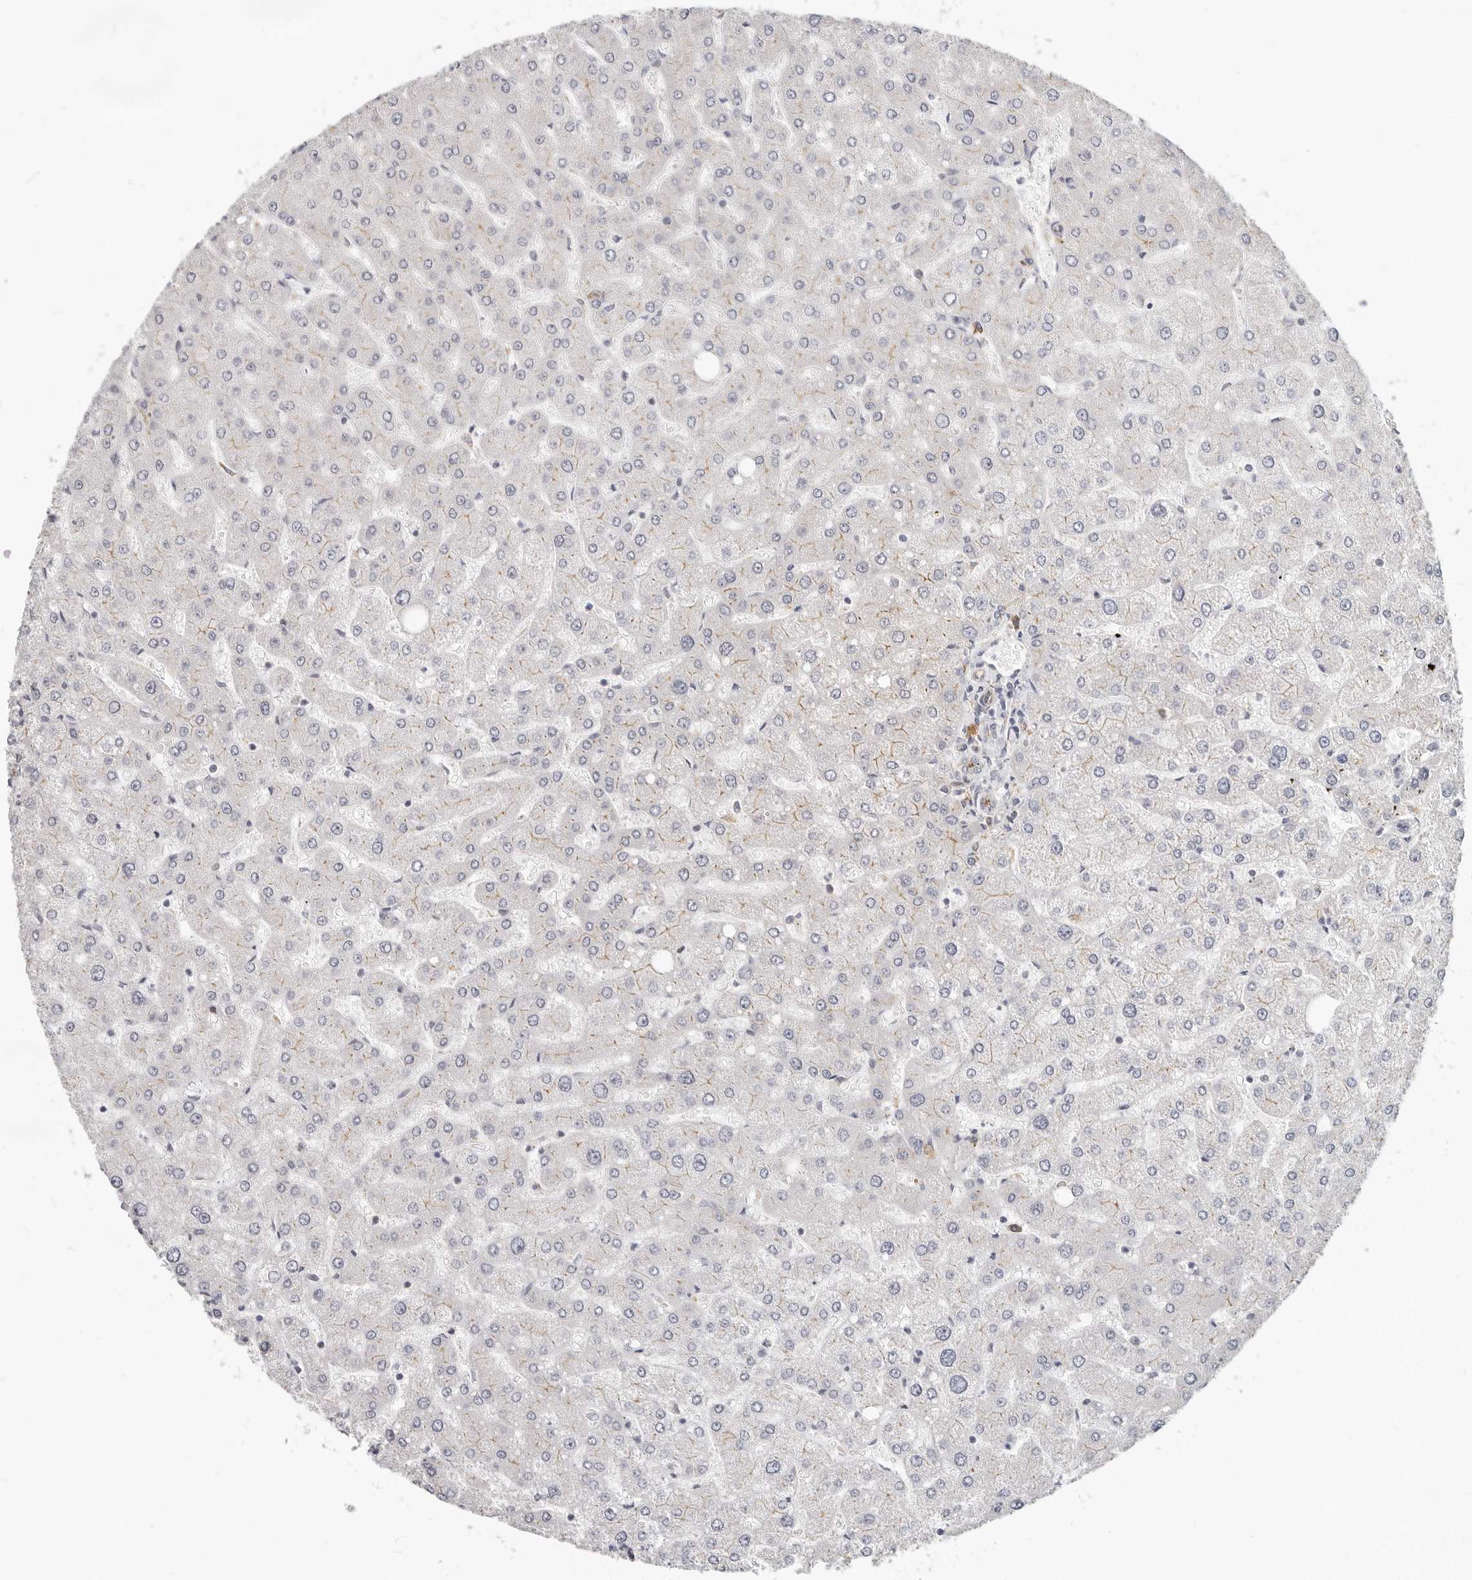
{"staining": {"intensity": "weak", "quantity": "<25%", "location": "cytoplasmic/membranous"}, "tissue": "liver", "cell_type": "Cholangiocytes", "image_type": "normal", "snomed": [{"axis": "morphology", "description": "Normal tissue, NOS"}, {"axis": "topography", "description": "Liver"}], "caption": "Immunohistochemical staining of unremarkable human liver shows no significant expression in cholangiocytes. The staining is performed using DAB (3,3'-diaminobenzidine) brown chromogen with nuclei counter-stained in using hematoxylin.", "gene": "USP49", "patient": {"sex": "male", "age": 55}}